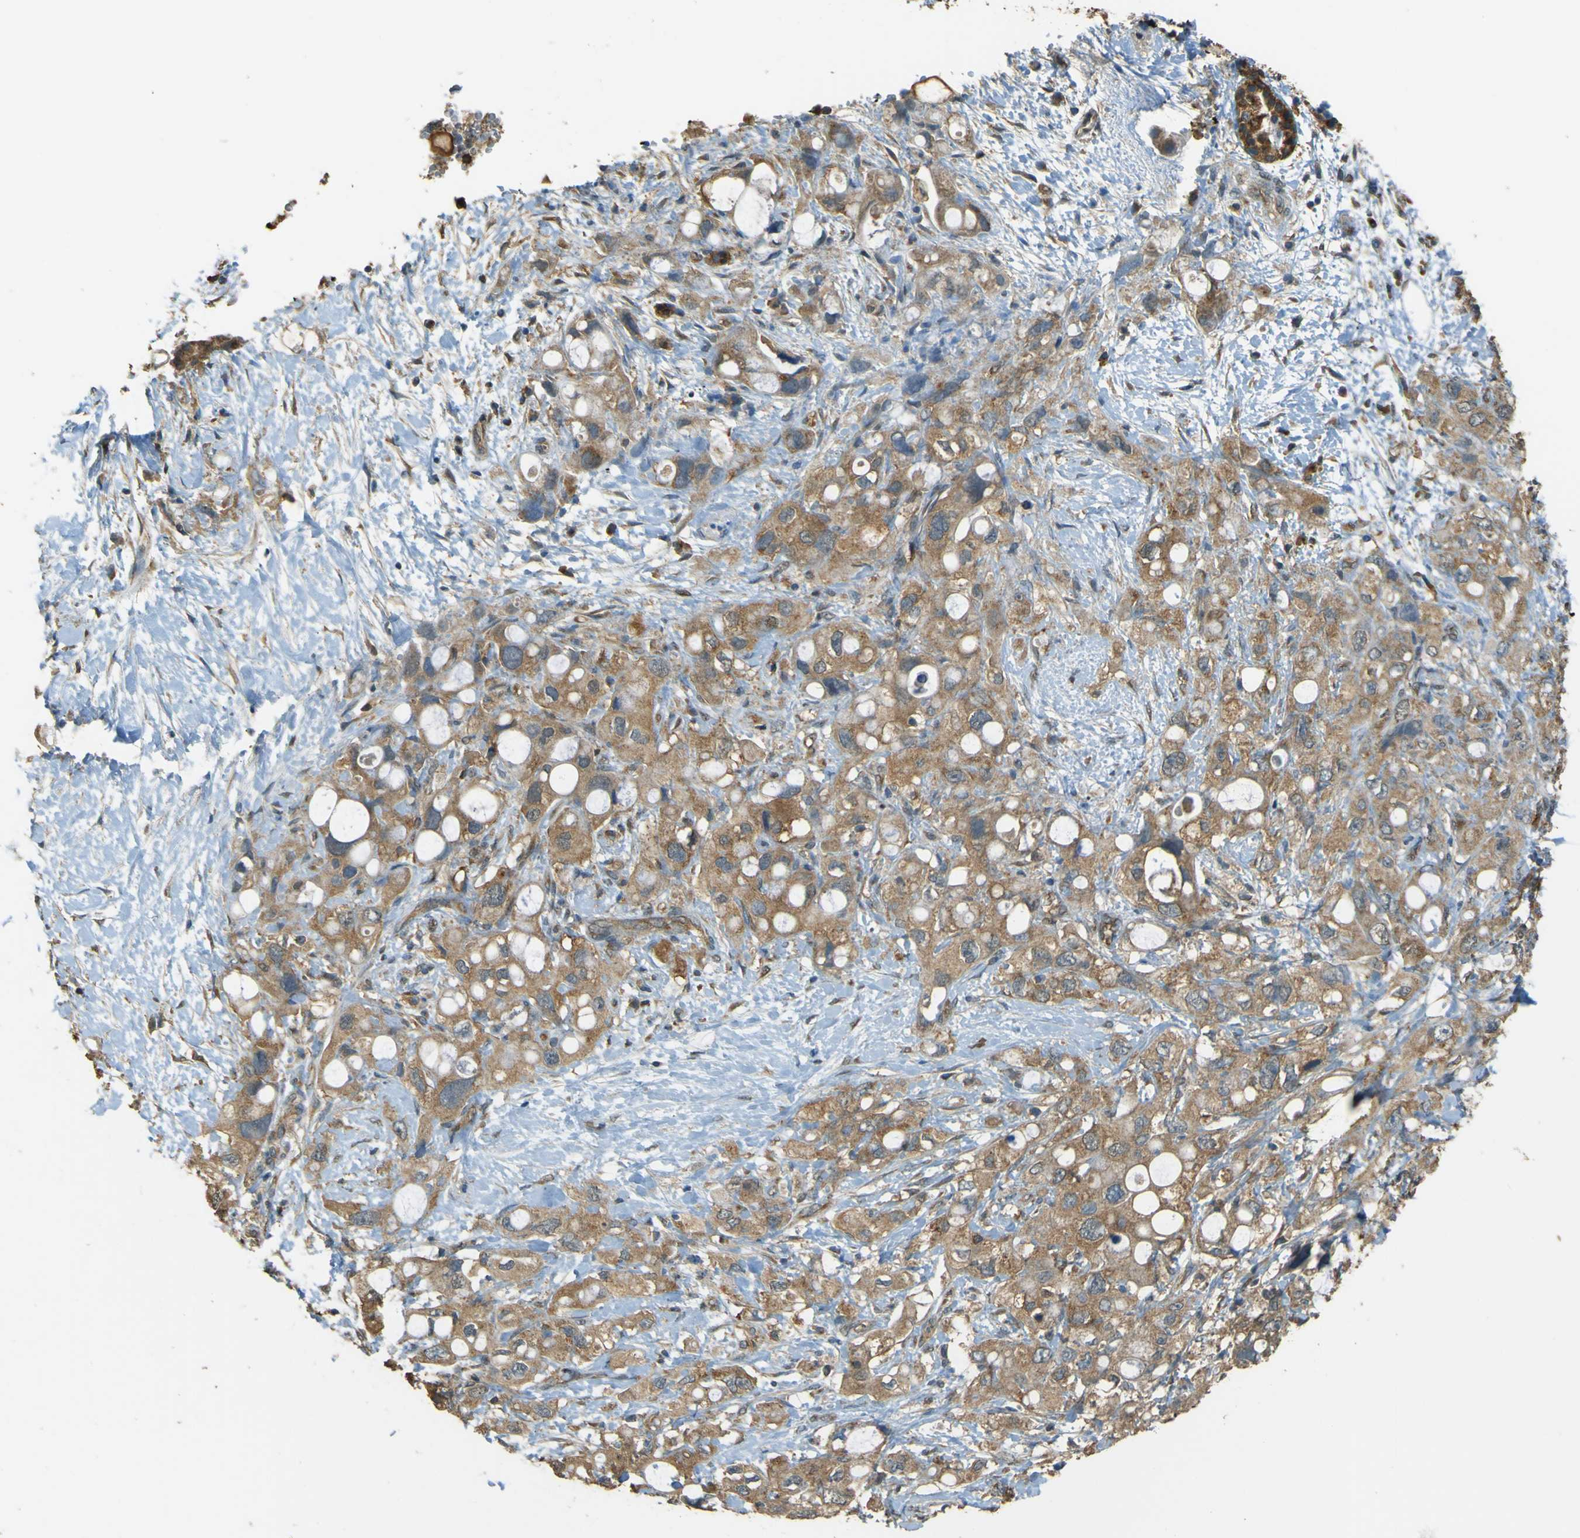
{"staining": {"intensity": "moderate", "quantity": ">75%", "location": "cytoplasmic/membranous"}, "tissue": "pancreatic cancer", "cell_type": "Tumor cells", "image_type": "cancer", "snomed": [{"axis": "morphology", "description": "Adenocarcinoma, NOS"}, {"axis": "topography", "description": "Pancreas"}], "caption": "The immunohistochemical stain highlights moderate cytoplasmic/membranous staining in tumor cells of pancreatic cancer (adenocarcinoma) tissue.", "gene": "GOLGA1", "patient": {"sex": "female", "age": 56}}